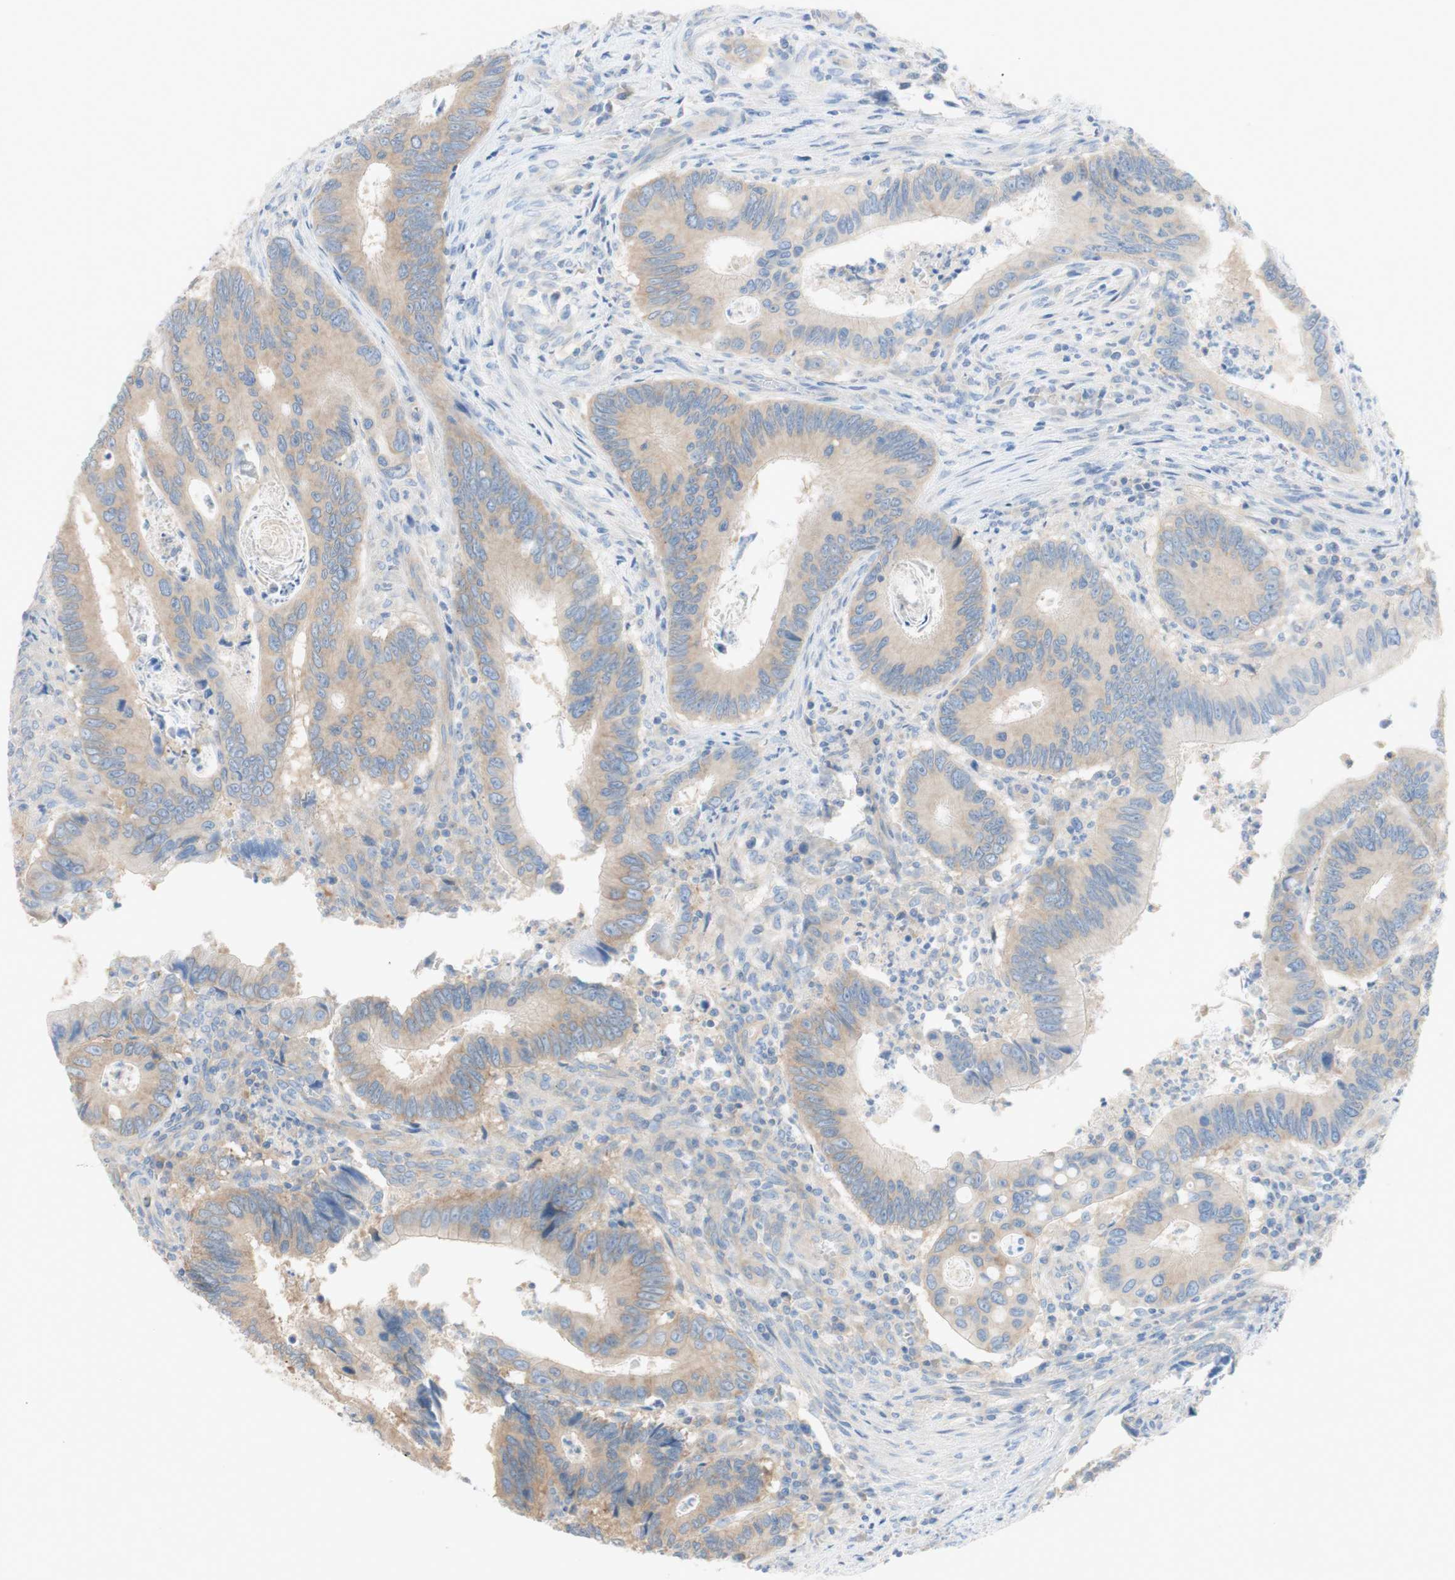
{"staining": {"intensity": "weak", "quantity": ">75%", "location": "cytoplasmic/membranous"}, "tissue": "colorectal cancer", "cell_type": "Tumor cells", "image_type": "cancer", "snomed": [{"axis": "morphology", "description": "Inflammation, NOS"}, {"axis": "morphology", "description": "Adenocarcinoma, NOS"}, {"axis": "topography", "description": "Colon"}], "caption": "Weak cytoplasmic/membranous protein expression is identified in approximately >75% of tumor cells in colorectal cancer. (DAB (3,3'-diaminobenzidine) IHC with brightfield microscopy, high magnification).", "gene": "ATP2B1", "patient": {"sex": "male", "age": 72}}